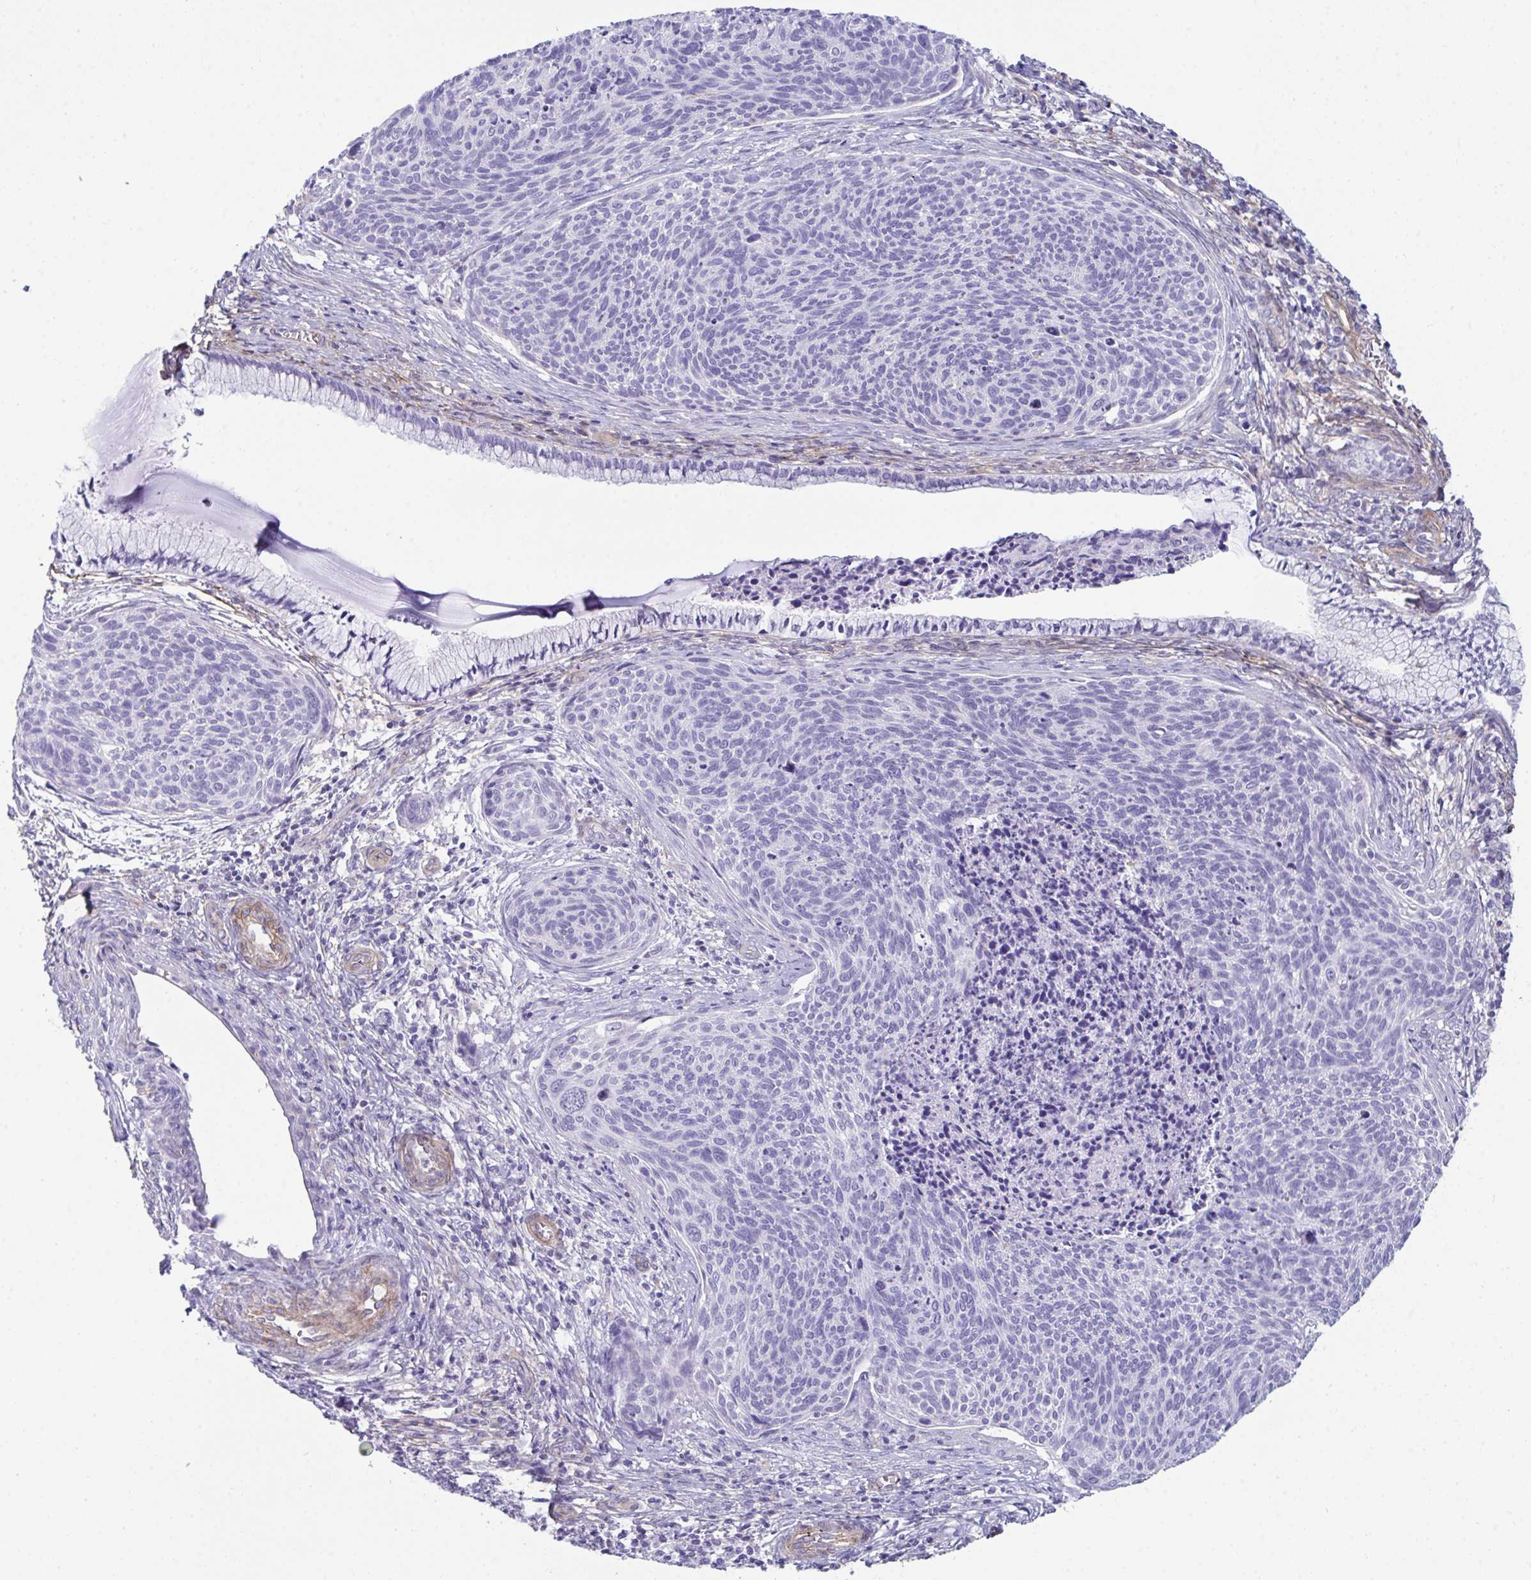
{"staining": {"intensity": "negative", "quantity": "none", "location": "none"}, "tissue": "cervical cancer", "cell_type": "Tumor cells", "image_type": "cancer", "snomed": [{"axis": "morphology", "description": "Squamous cell carcinoma, NOS"}, {"axis": "topography", "description": "Cervix"}], "caption": "Tumor cells are negative for brown protein staining in cervical cancer (squamous cell carcinoma).", "gene": "UBL3", "patient": {"sex": "female", "age": 49}}